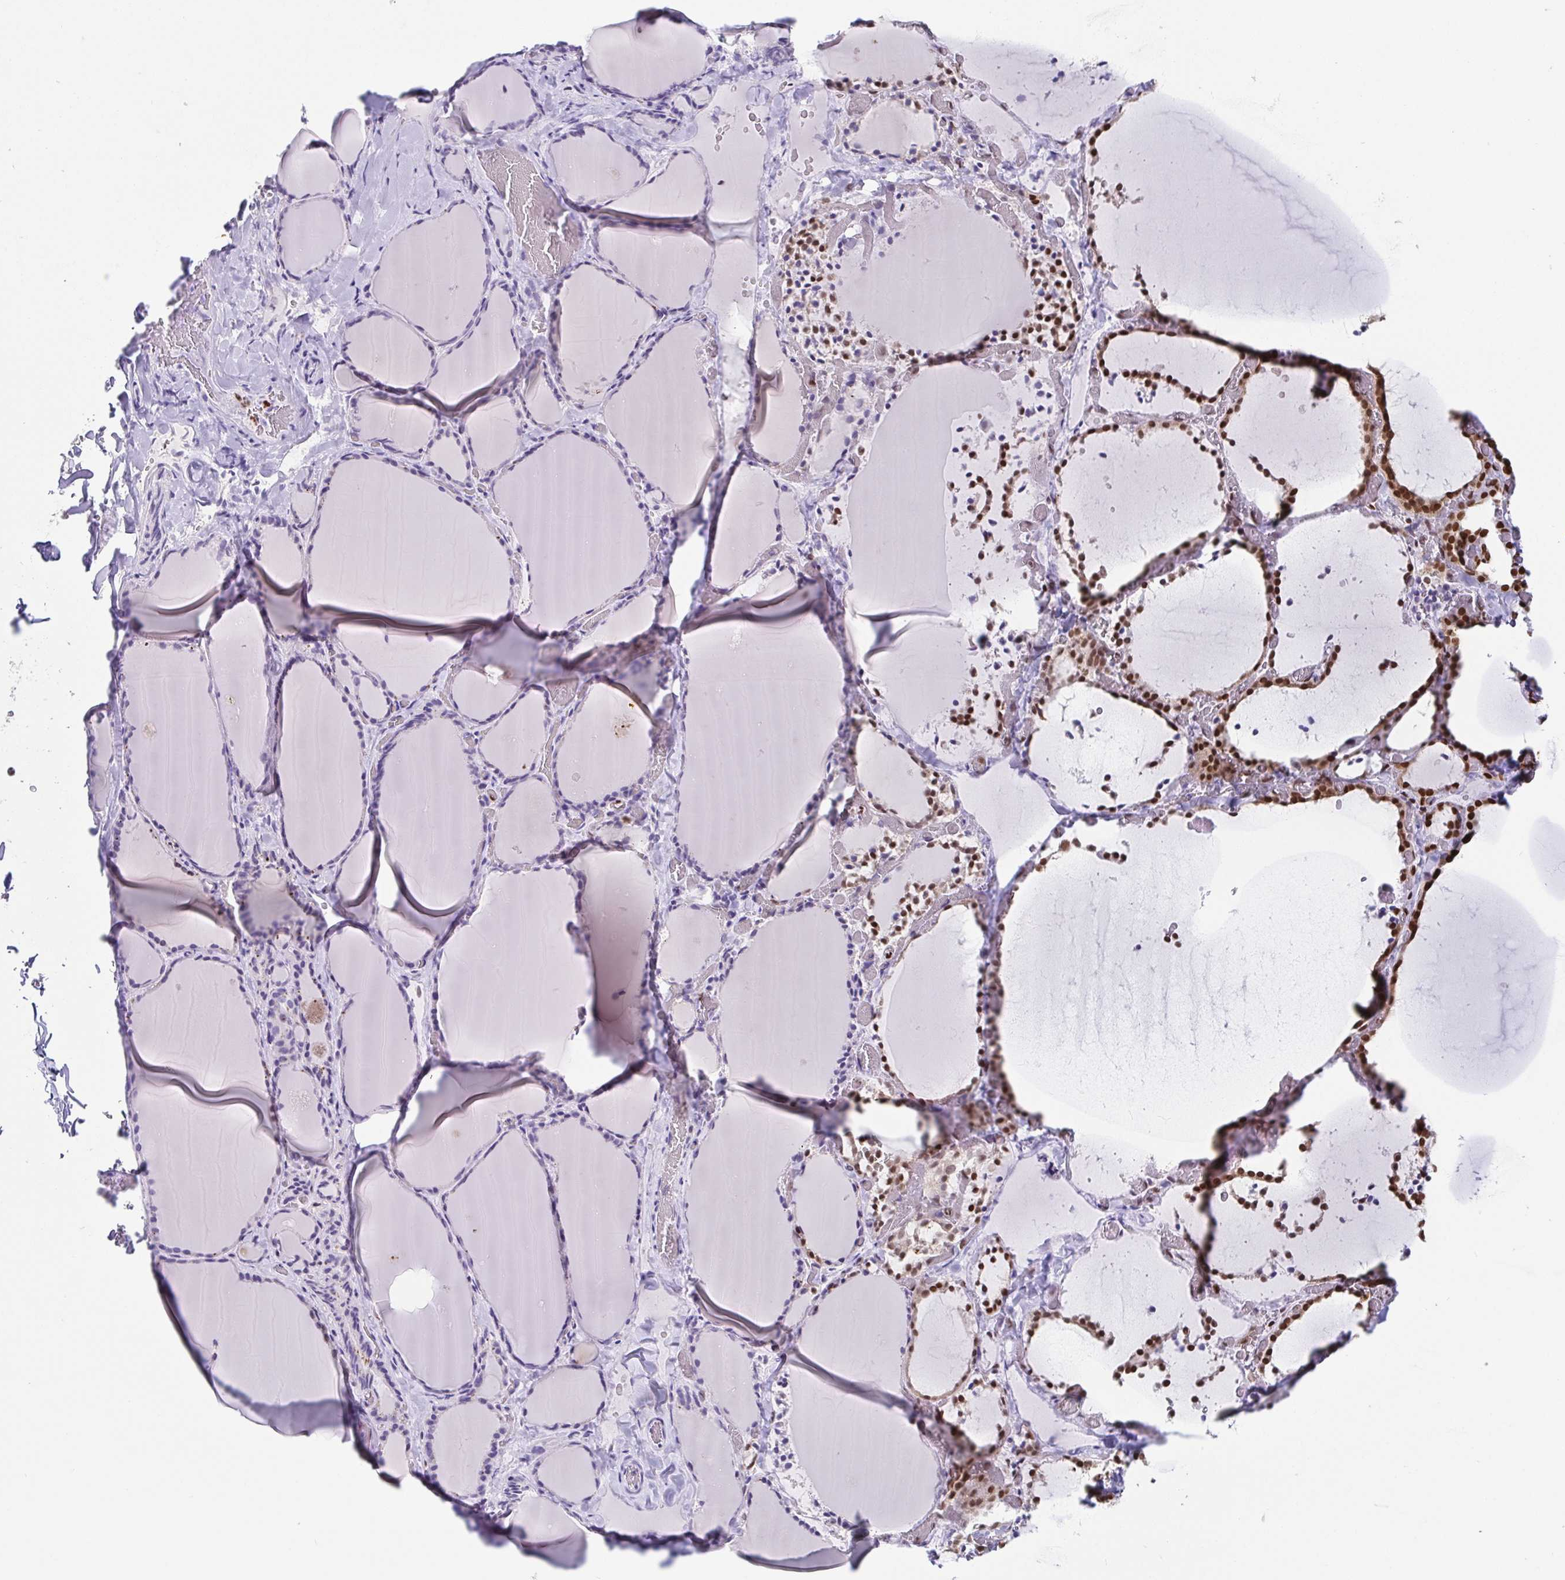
{"staining": {"intensity": "strong", "quantity": "25%-75%", "location": "nuclear"}, "tissue": "thyroid gland", "cell_type": "Glandular cells", "image_type": "normal", "snomed": [{"axis": "morphology", "description": "Normal tissue, NOS"}, {"axis": "topography", "description": "Thyroid gland"}], "caption": "The immunohistochemical stain highlights strong nuclear staining in glandular cells of unremarkable thyroid gland. (Stains: DAB in brown, nuclei in blue, Microscopy: brightfield microscopy at high magnification).", "gene": "EWSR1", "patient": {"sex": "female", "age": 22}}